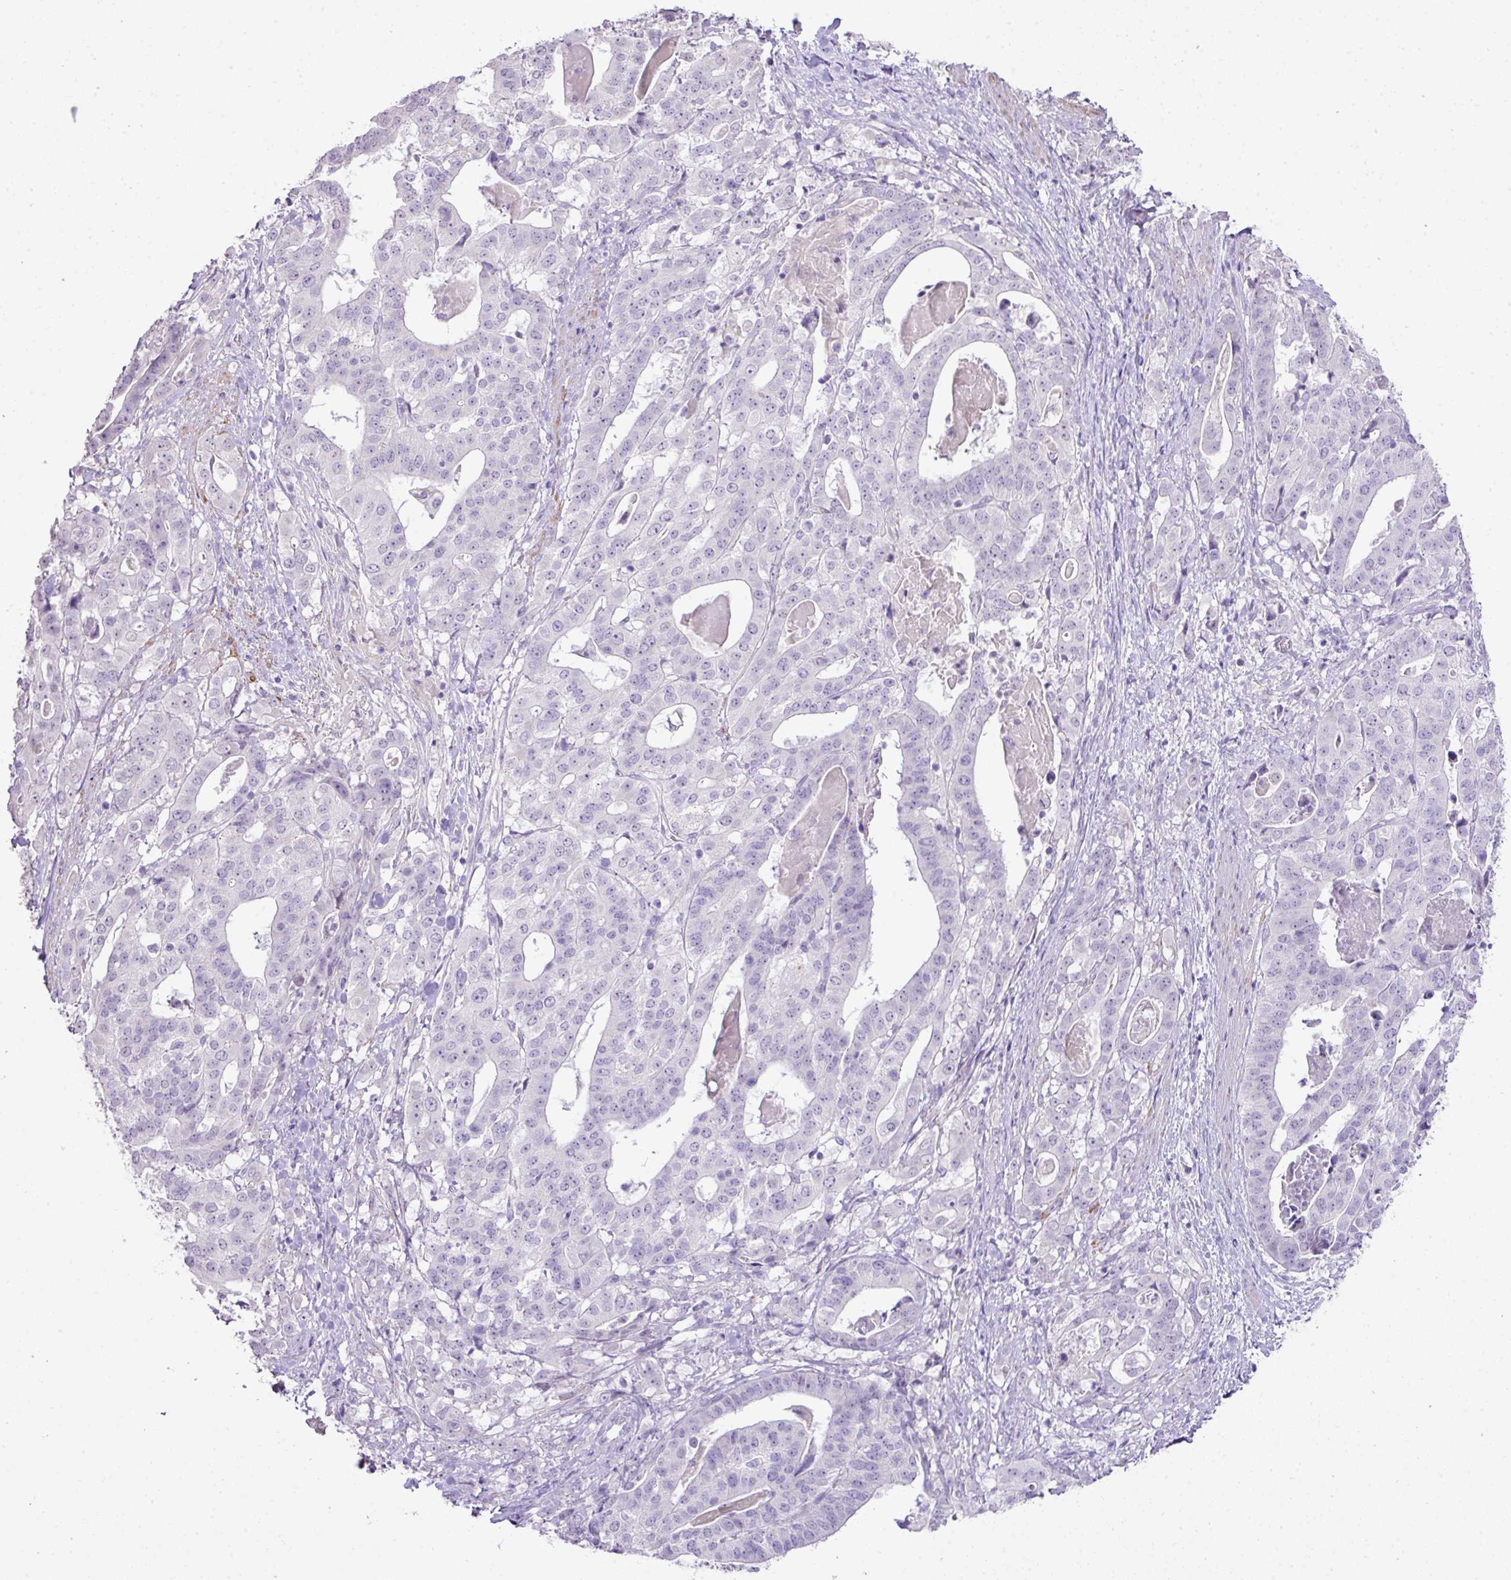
{"staining": {"intensity": "negative", "quantity": "none", "location": "none"}, "tissue": "stomach cancer", "cell_type": "Tumor cells", "image_type": "cancer", "snomed": [{"axis": "morphology", "description": "Adenocarcinoma, NOS"}, {"axis": "topography", "description": "Stomach"}], "caption": "Immunohistochemistry image of neoplastic tissue: human stomach cancer stained with DAB (3,3'-diaminobenzidine) shows no significant protein positivity in tumor cells.", "gene": "DIP2A", "patient": {"sex": "male", "age": 48}}